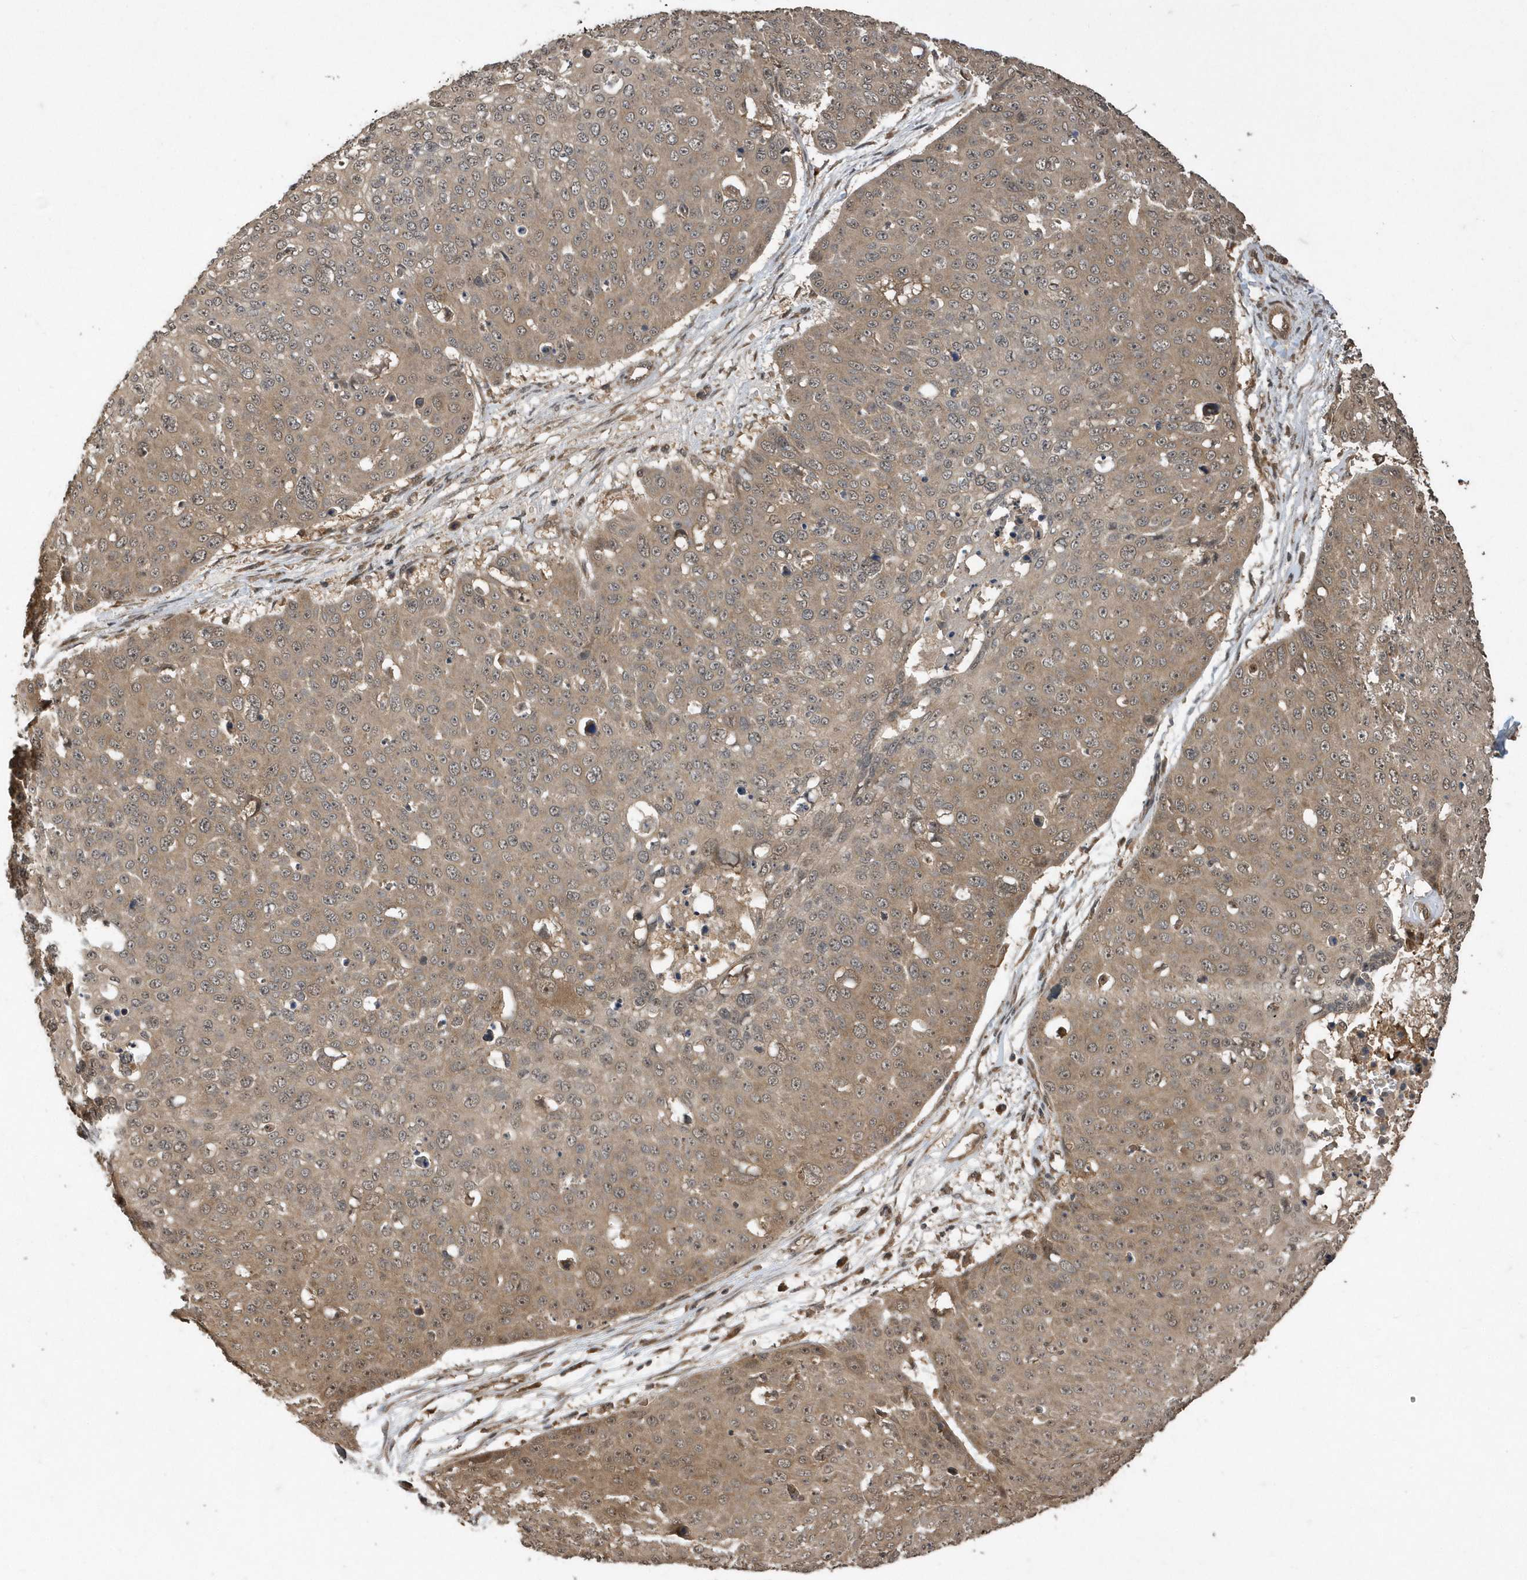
{"staining": {"intensity": "moderate", "quantity": "25%-75%", "location": "cytoplasmic/membranous"}, "tissue": "skin cancer", "cell_type": "Tumor cells", "image_type": "cancer", "snomed": [{"axis": "morphology", "description": "Squamous cell carcinoma, NOS"}, {"axis": "topography", "description": "Skin"}], "caption": "Protein staining shows moderate cytoplasmic/membranous staining in approximately 25%-75% of tumor cells in skin cancer.", "gene": "WASHC5", "patient": {"sex": "male", "age": 71}}